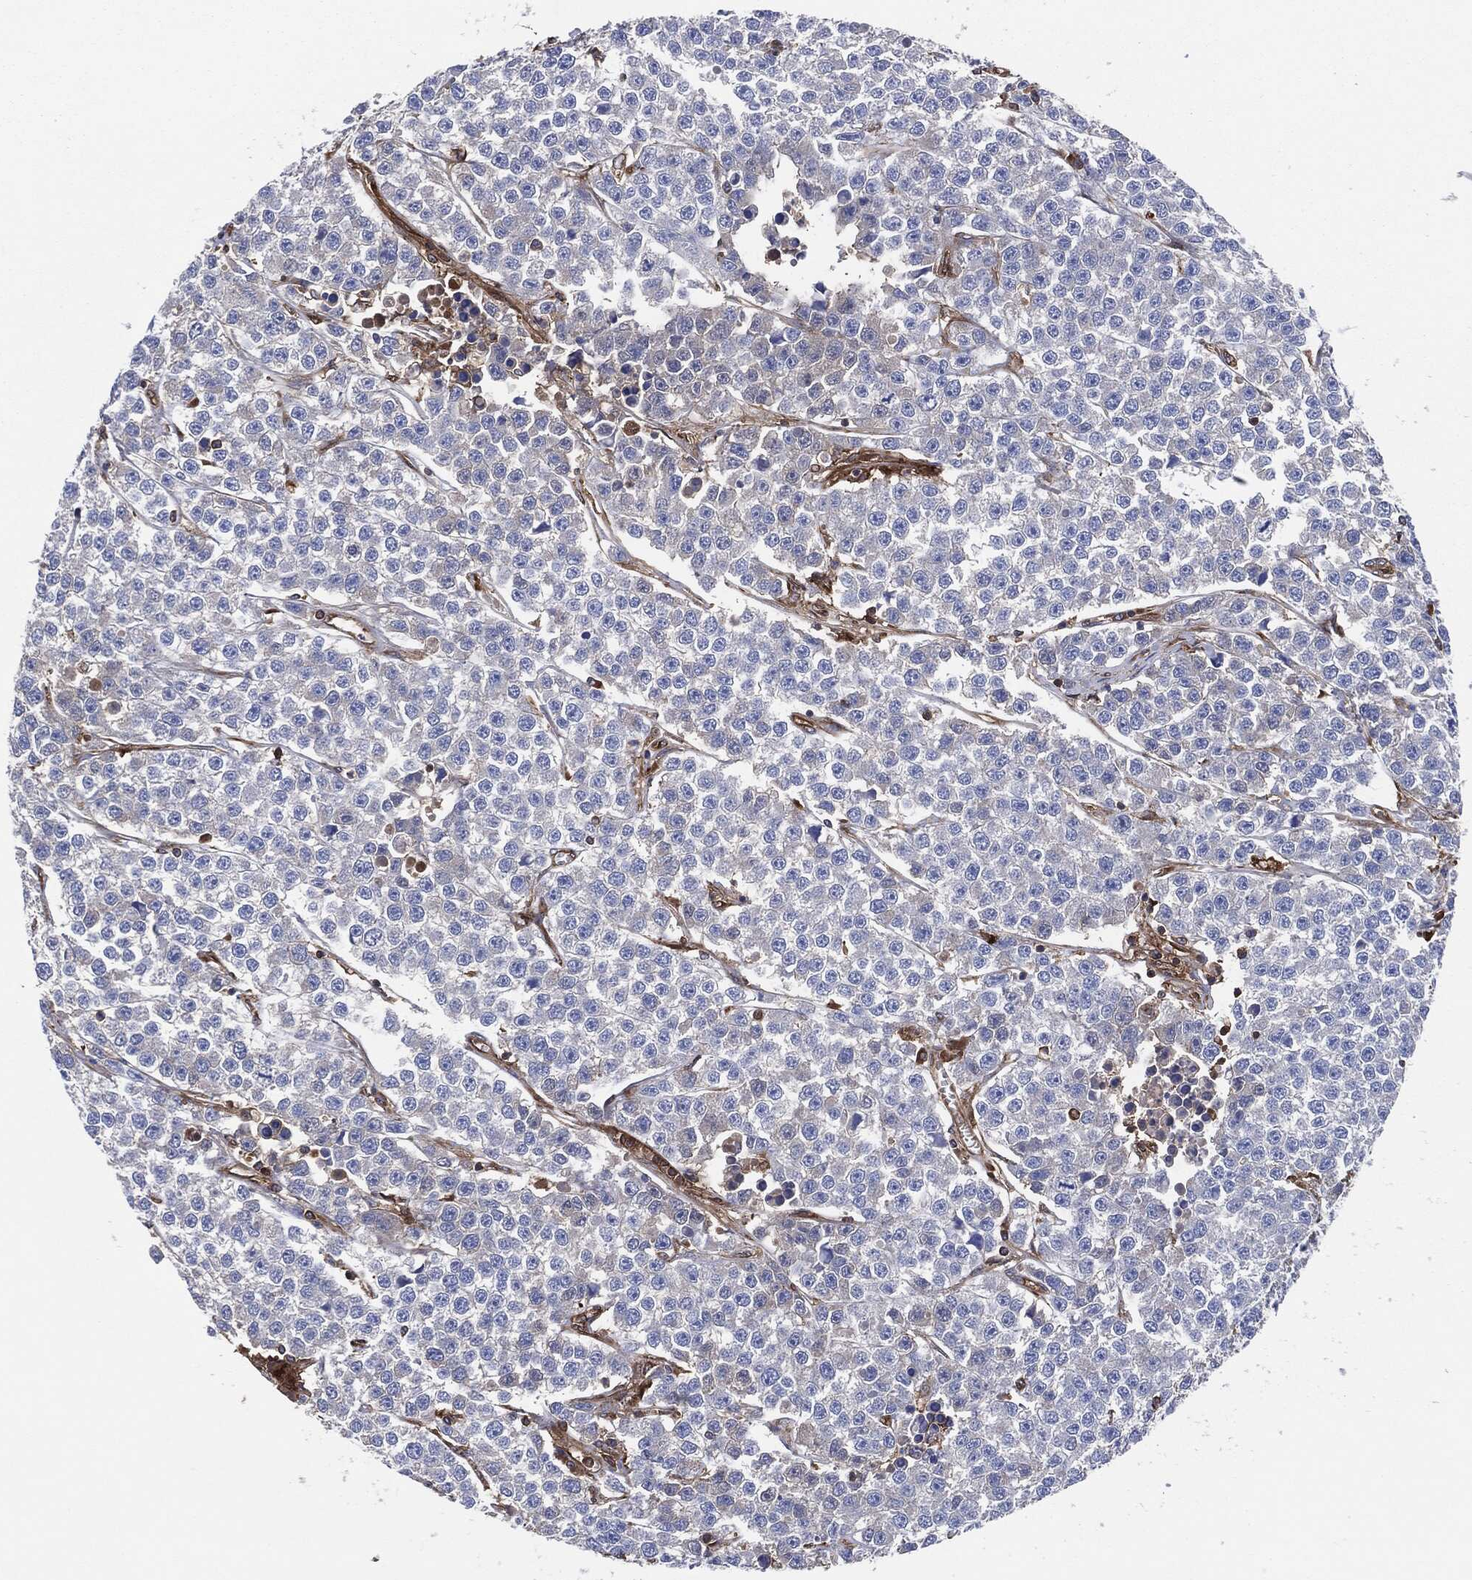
{"staining": {"intensity": "negative", "quantity": "none", "location": "none"}, "tissue": "testis cancer", "cell_type": "Tumor cells", "image_type": "cancer", "snomed": [{"axis": "morphology", "description": "Seminoma, NOS"}, {"axis": "topography", "description": "Testis"}], "caption": "Testis seminoma stained for a protein using IHC shows no staining tumor cells.", "gene": "XPNPEP1", "patient": {"sex": "male", "age": 59}}